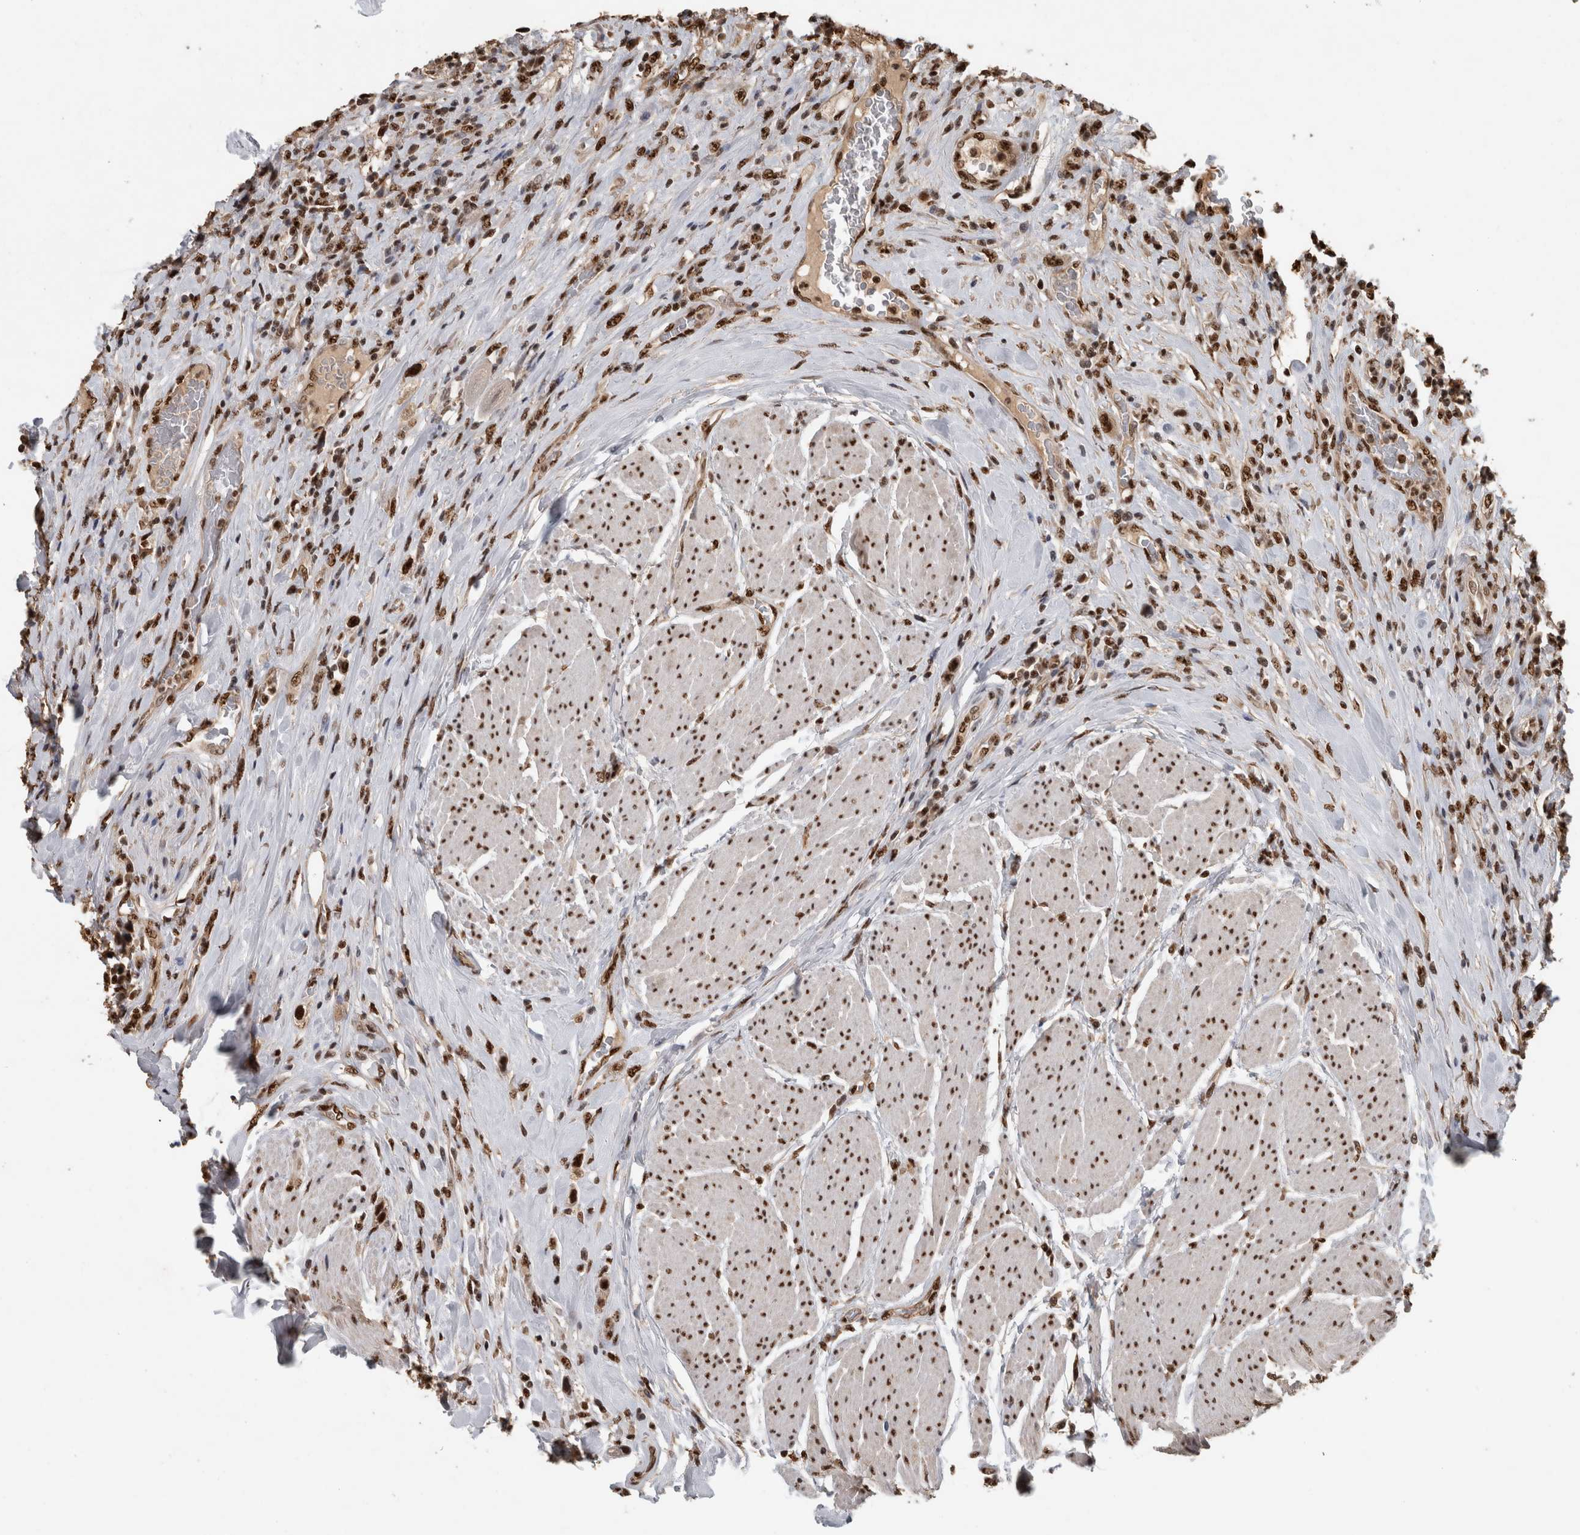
{"staining": {"intensity": "strong", "quantity": ">75%", "location": "nuclear"}, "tissue": "urothelial cancer", "cell_type": "Tumor cells", "image_type": "cancer", "snomed": [{"axis": "morphology", "description": "Urothelial carcinoma, High grade"}, {"axis": "topography", "description": "Urinary bladder"}], "caption": "A histopathology image of human high-grade urothelial carcinoma stained for a protein shows strong nuclear brown staining in tumor cells. (Brightfield microscopy of DAB IHC at high magnification).", "gene": "RAD50", "patient": {"sex": "male", "age": 50}}